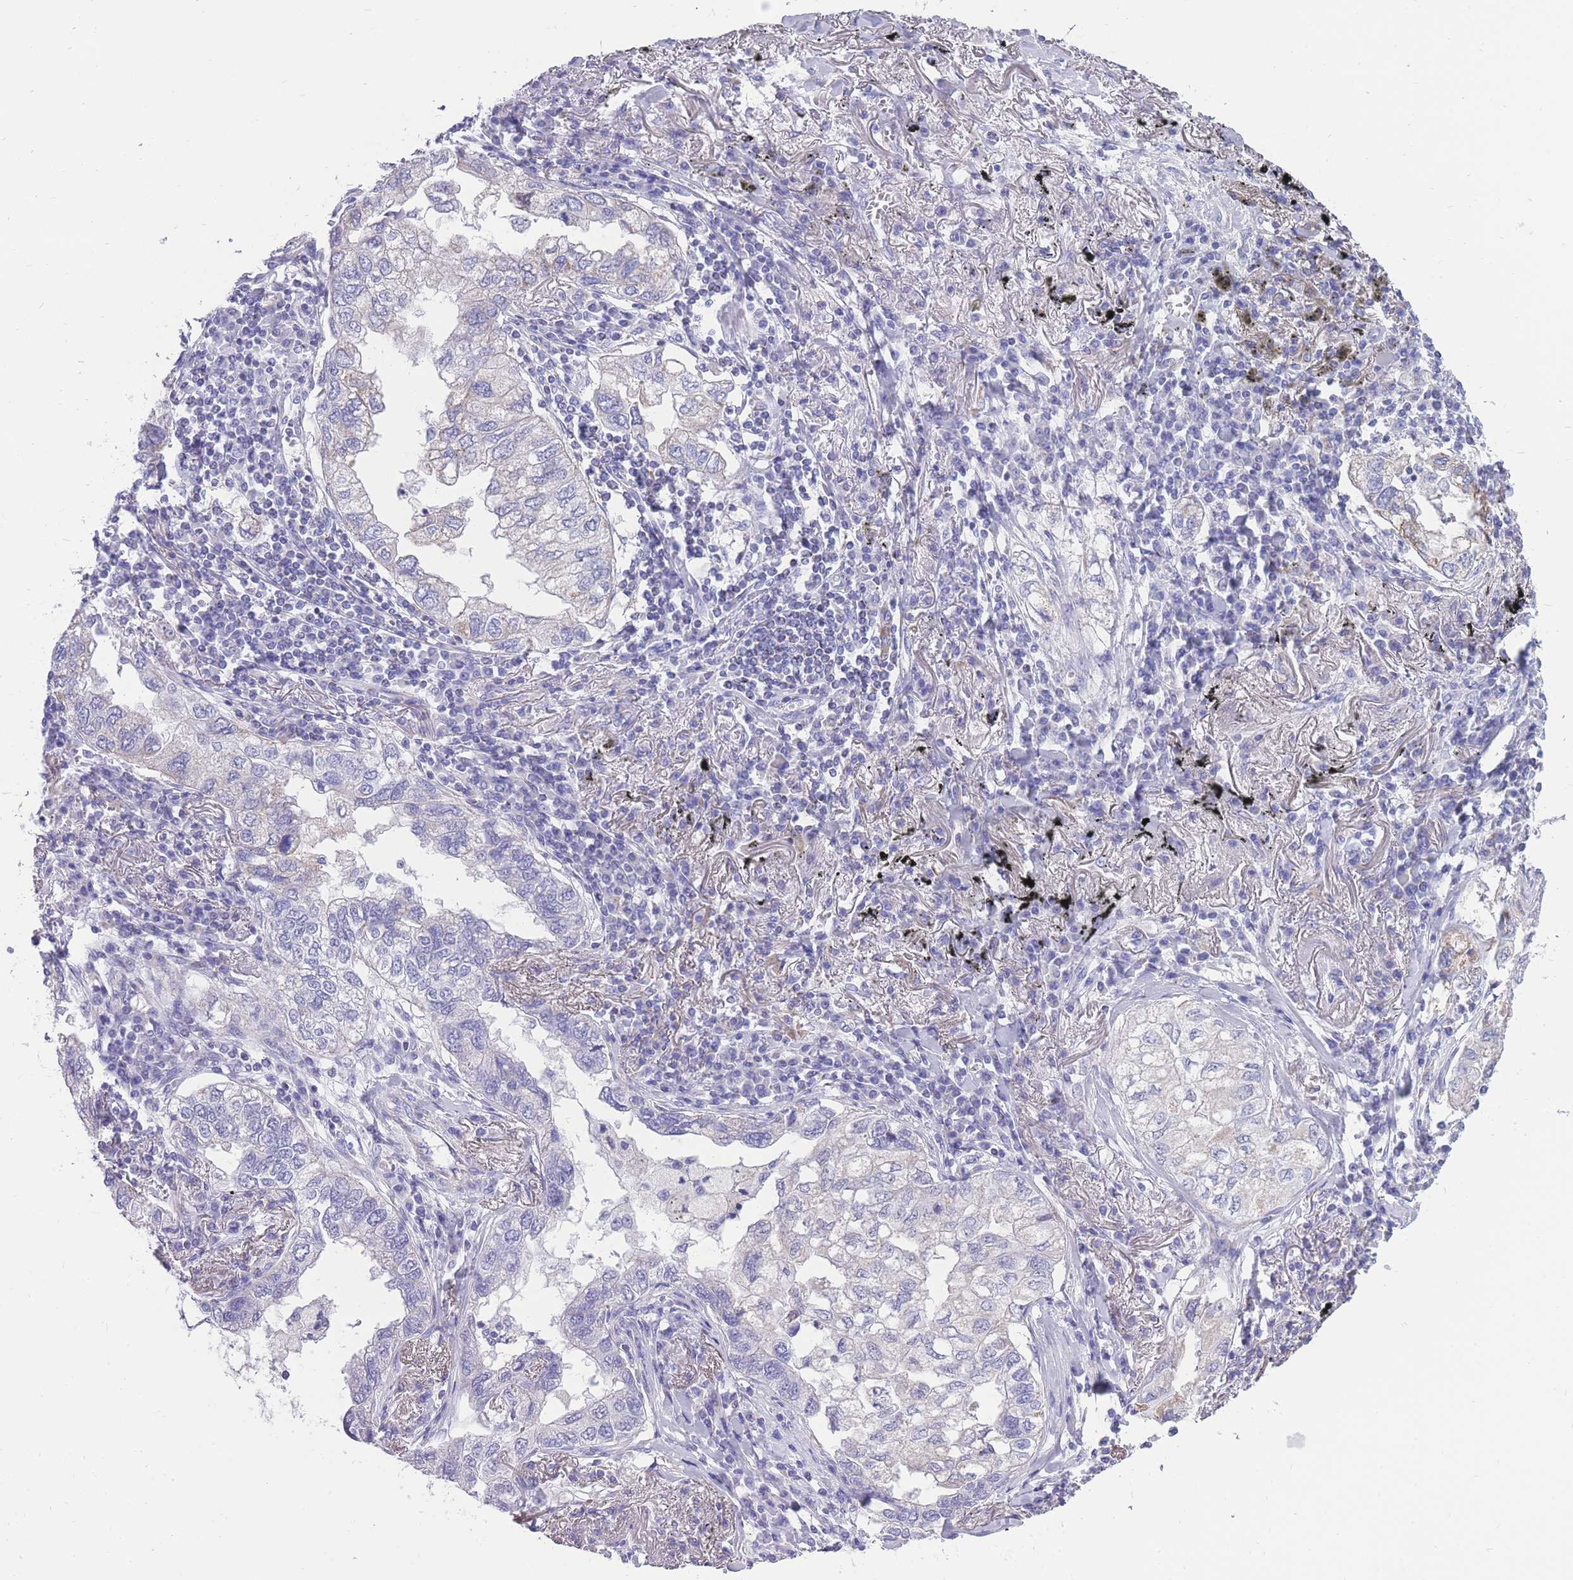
{"staining": {"intensity": "negative", "quantity": "none", "location": "none"}, "tissue": "lung cancer", "cell_type": "Tumor cells", "image_type": "cancer", "snomed": [{"axis": "morphology", "description": "Adenocarcinoma, NOS"}, {"axis": "topography", "description": "Lung"}], "caption": "Tumor cells show no significant protein expression in lung adenocarcinoma. Brightfield microscopy of immunohistochemistry (IHC) stained with DAB (brown) and hematoxylin (blue), captured at high magnification.", "gene": "INTS2", "patient": {"sex": "male", "age": 65}}